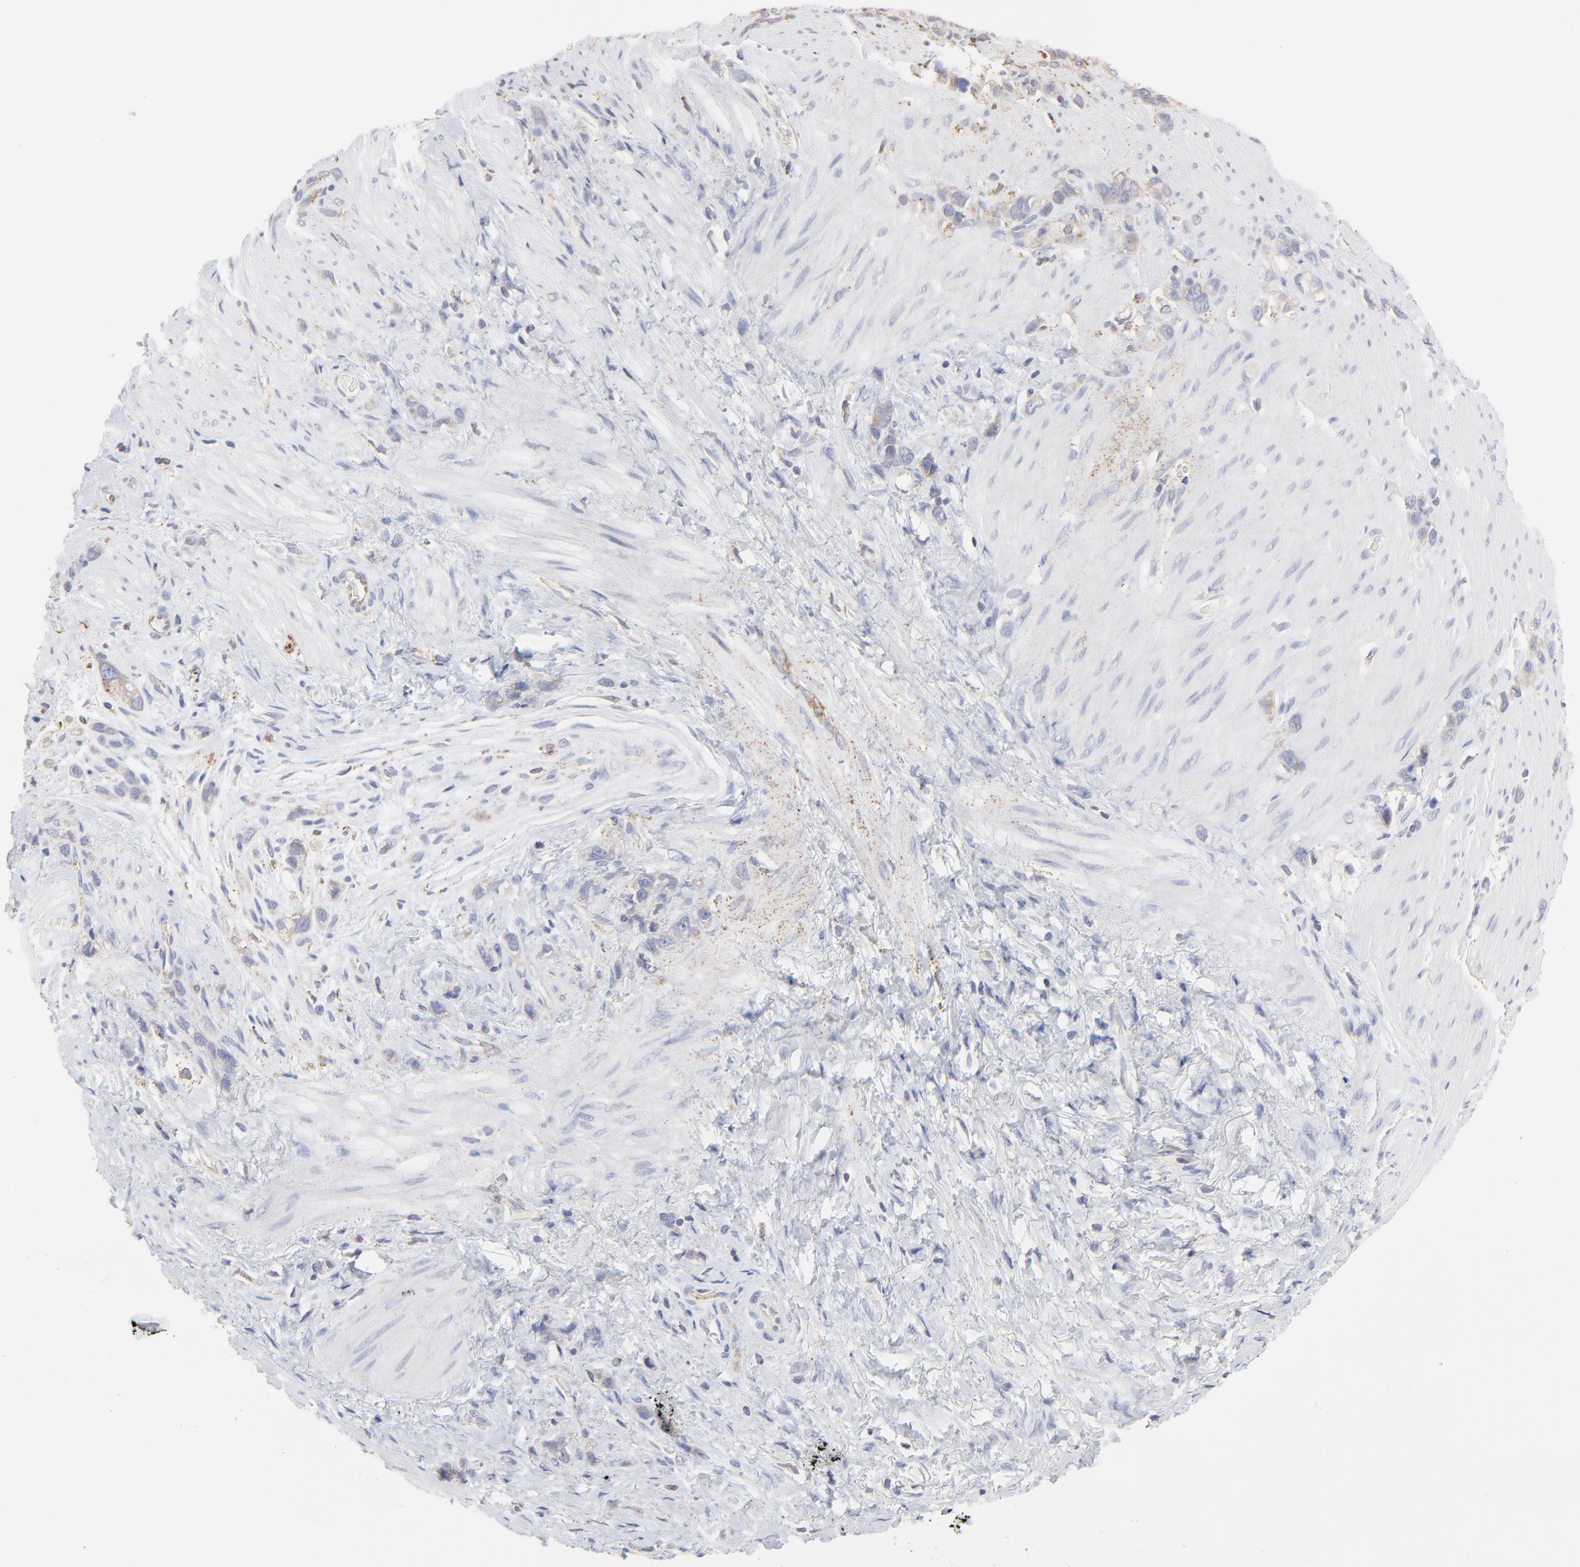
{"staining": {"intensity": "weak", "quantity": "25%-75%", "location": "cytoplasmic/membranous"}, "tissue": "stomach cancer", "cell_type": "Tumor cells", "image_type": "cancer", "snomed": [{"axis": "morphology", "description": "Normal tissue, NOS"}, {"axis": "morphology", "description": "Adenocarcinoma, NOS"}, {"axis": "morphology", "description": "Adenocarcinoma, High grade"}, {"axis": "topography", "description": "Stomach, upper"}, {"axis": "topography", "description": "Stomach"}], "caption": "This is an image of immunohistochemistry (IHC) staining of stomach high-grade adenocarcinoma, which shows weak expression in the cytoplasmic/membranous of tumor cells.", "gene": "TRIM22", "patient": {"sex": "female", "age": 65}}